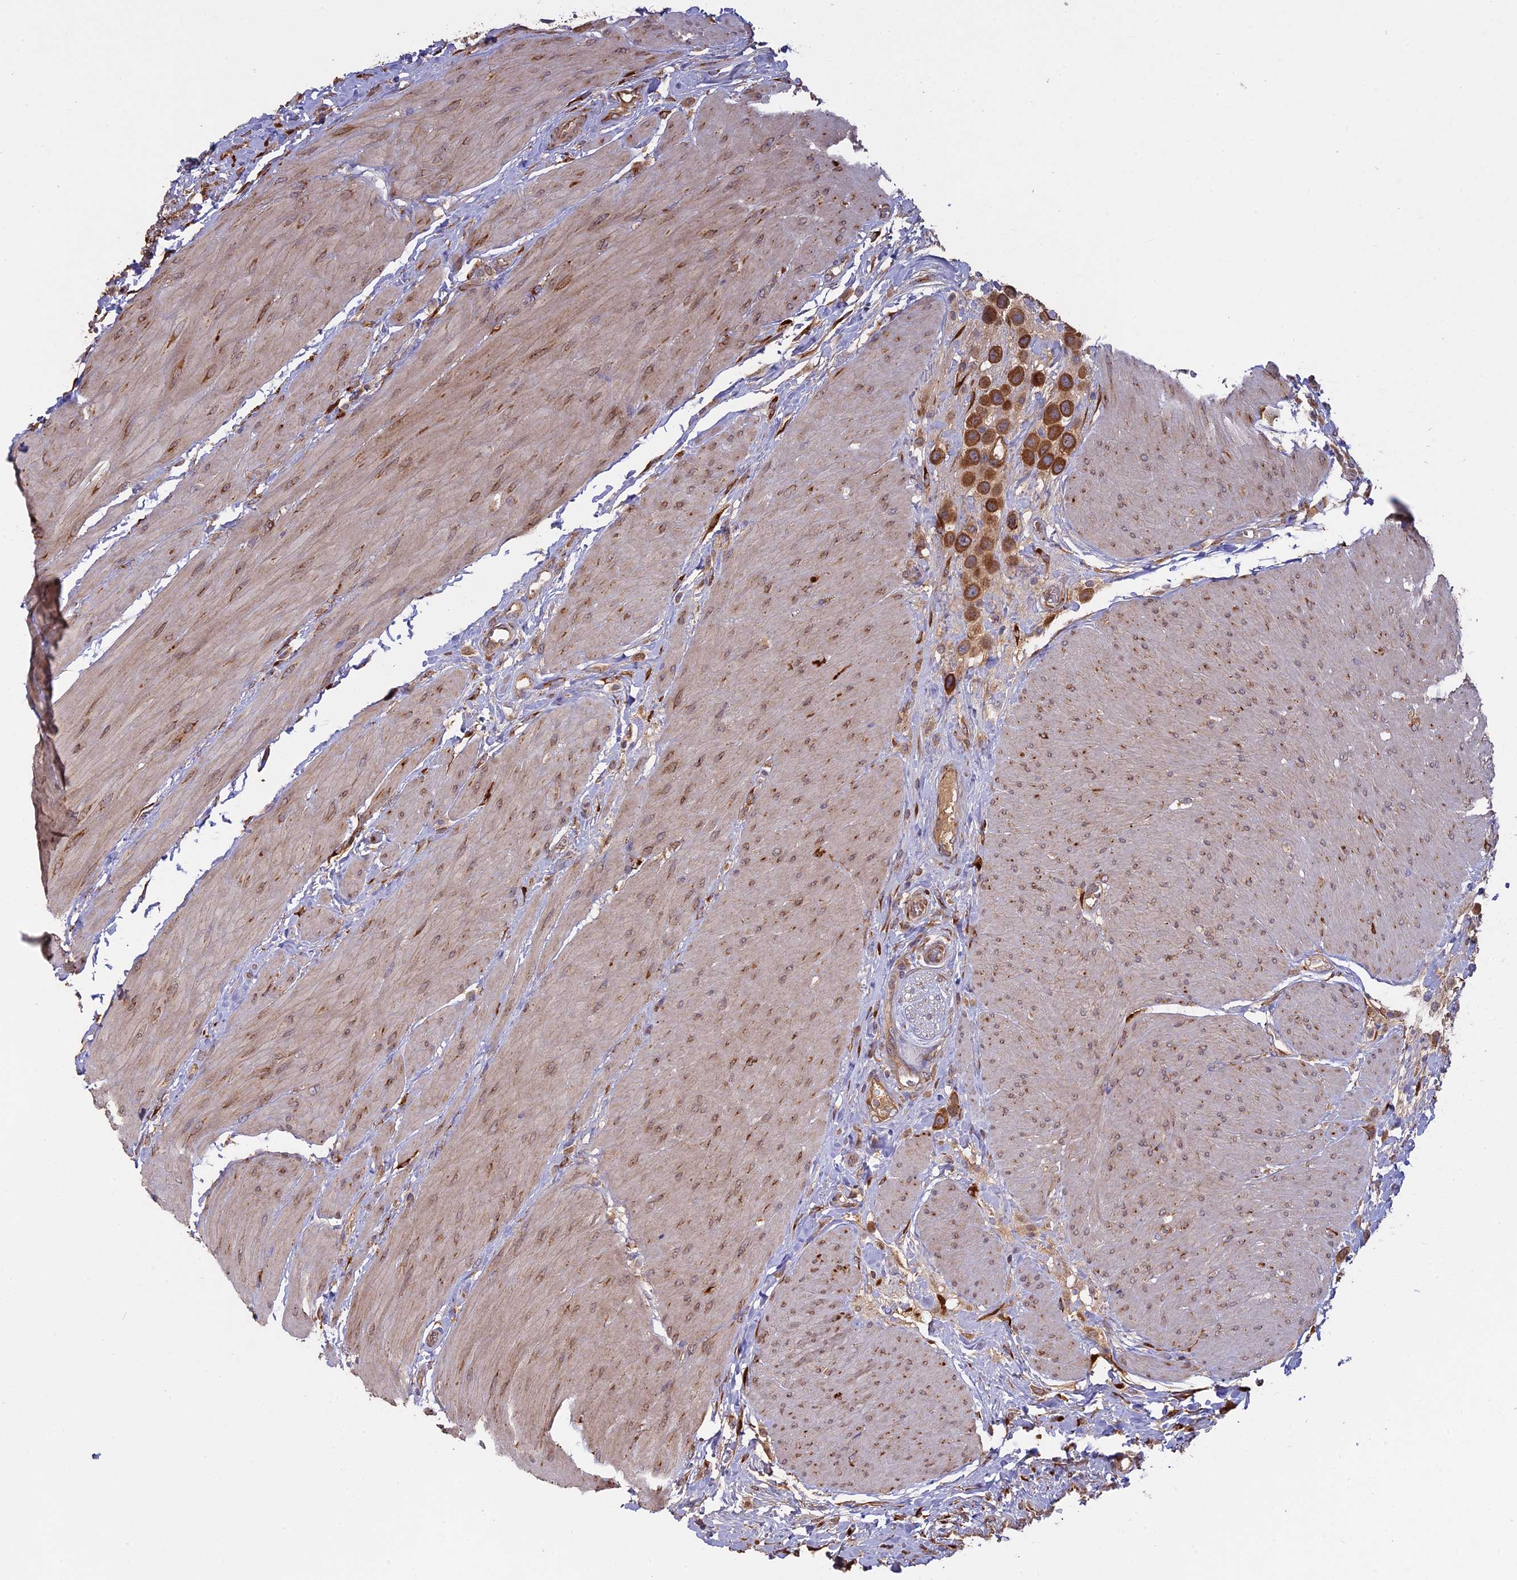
{"staining": {"intensity": "strong", "quantity": ">75%", "location": "cytoplasmic/membranous"}, "tissue": "urothelial cancer", "cell_type": "Tumor cells", "image_type": "cancer", "snomed": [{"axis": "morphology", "description": "Urothelial carcinoma, High grade"}, {"axis": "topography", "description": "Urinary bladder"}], "caption": "The micrograph reveals staining of urothelial cancer, revealing strong cytoplasmic/membranous protein staining (brown color) within tumor cells. (DAB IHC with brightfield microscopy, high magnification).", "gene": "PPIC", "patient": {"sex": "male", "age": 50}}